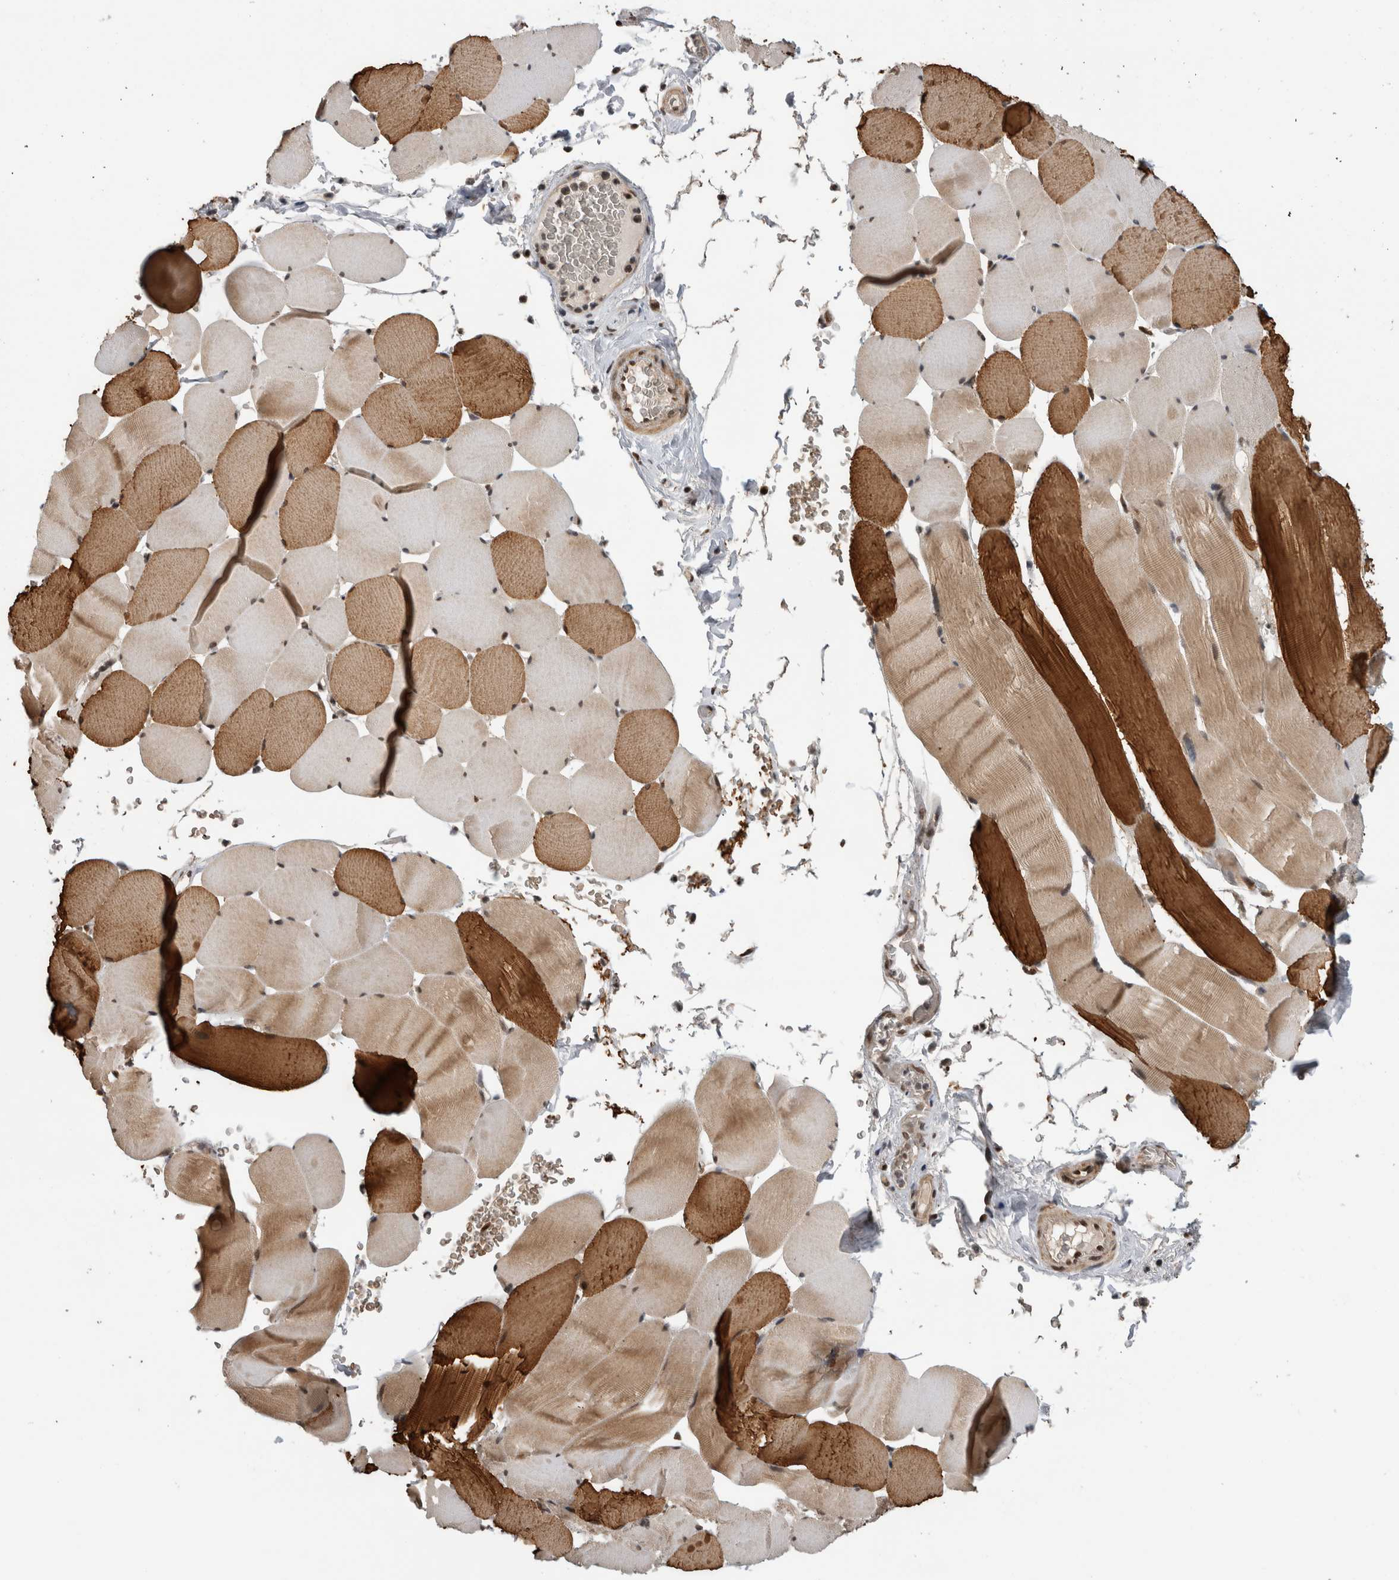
{"staining": {"intensity": "moderate", "quantity": ">75%", "location": "cytoplasmic/membranous"}, "tissue": "skeletal muscle", "cell_type": "Myocytes", "image_type": "normal", "snomed": [{"axis": "morphology", "description": "Normal tissue, NOS"}, {"axis": "topography", "description": "Skeletal muscle"}], "caption": "Skeletal muscle stained with IHC exhibits moderate cytoplasmic/membranous expression in approximately >75% of myocytes. The protein of interest is shown in brown color, while the nuclei are stained blue.", "gene": "CPSF2", "patient": {"sex": "male", "age": 62}}